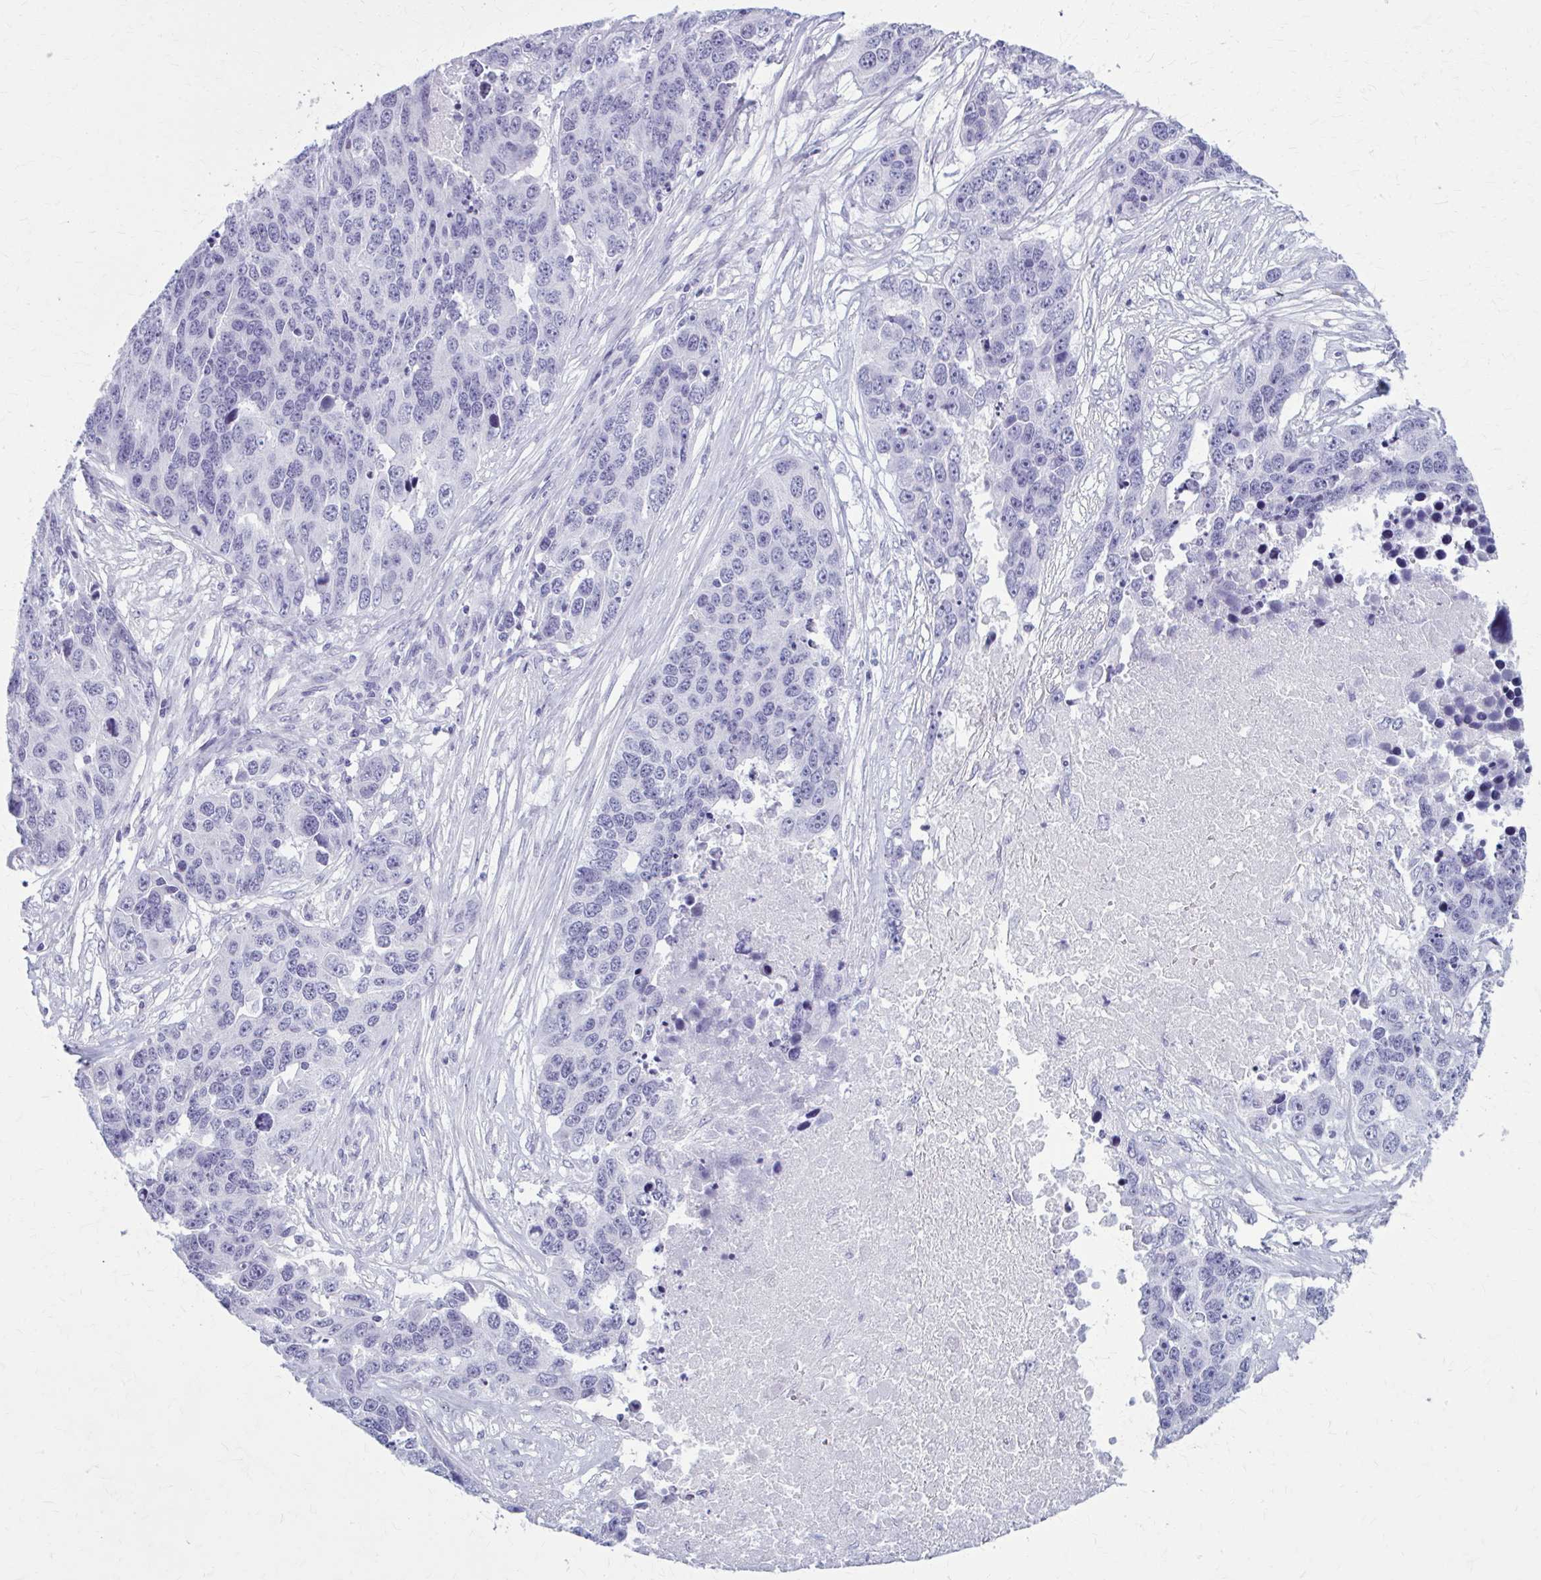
{"staining": {"intensity": "negative", "quantity": "none", "location": "none"}, "tissue": "ovarian cancer", "cell_type": "Tumor cells", "image_type": "cancer", "snomed": [{"axis": "morphology", "description": "Cystadenocarcinoma, serous, NOS"}, {"axis": "topography", "description": "Ovary"}], "caption": "DAB (3,3'-diaminobenzidine) immunohistochemical staining of ovarian cancer exhibits no significant expression in tumor cells. (DAB IHC visualized using brightfield microscopy, high magnification).", "gene": "ZDHHC7", "patient": {"sex": "female", "age": 76}}